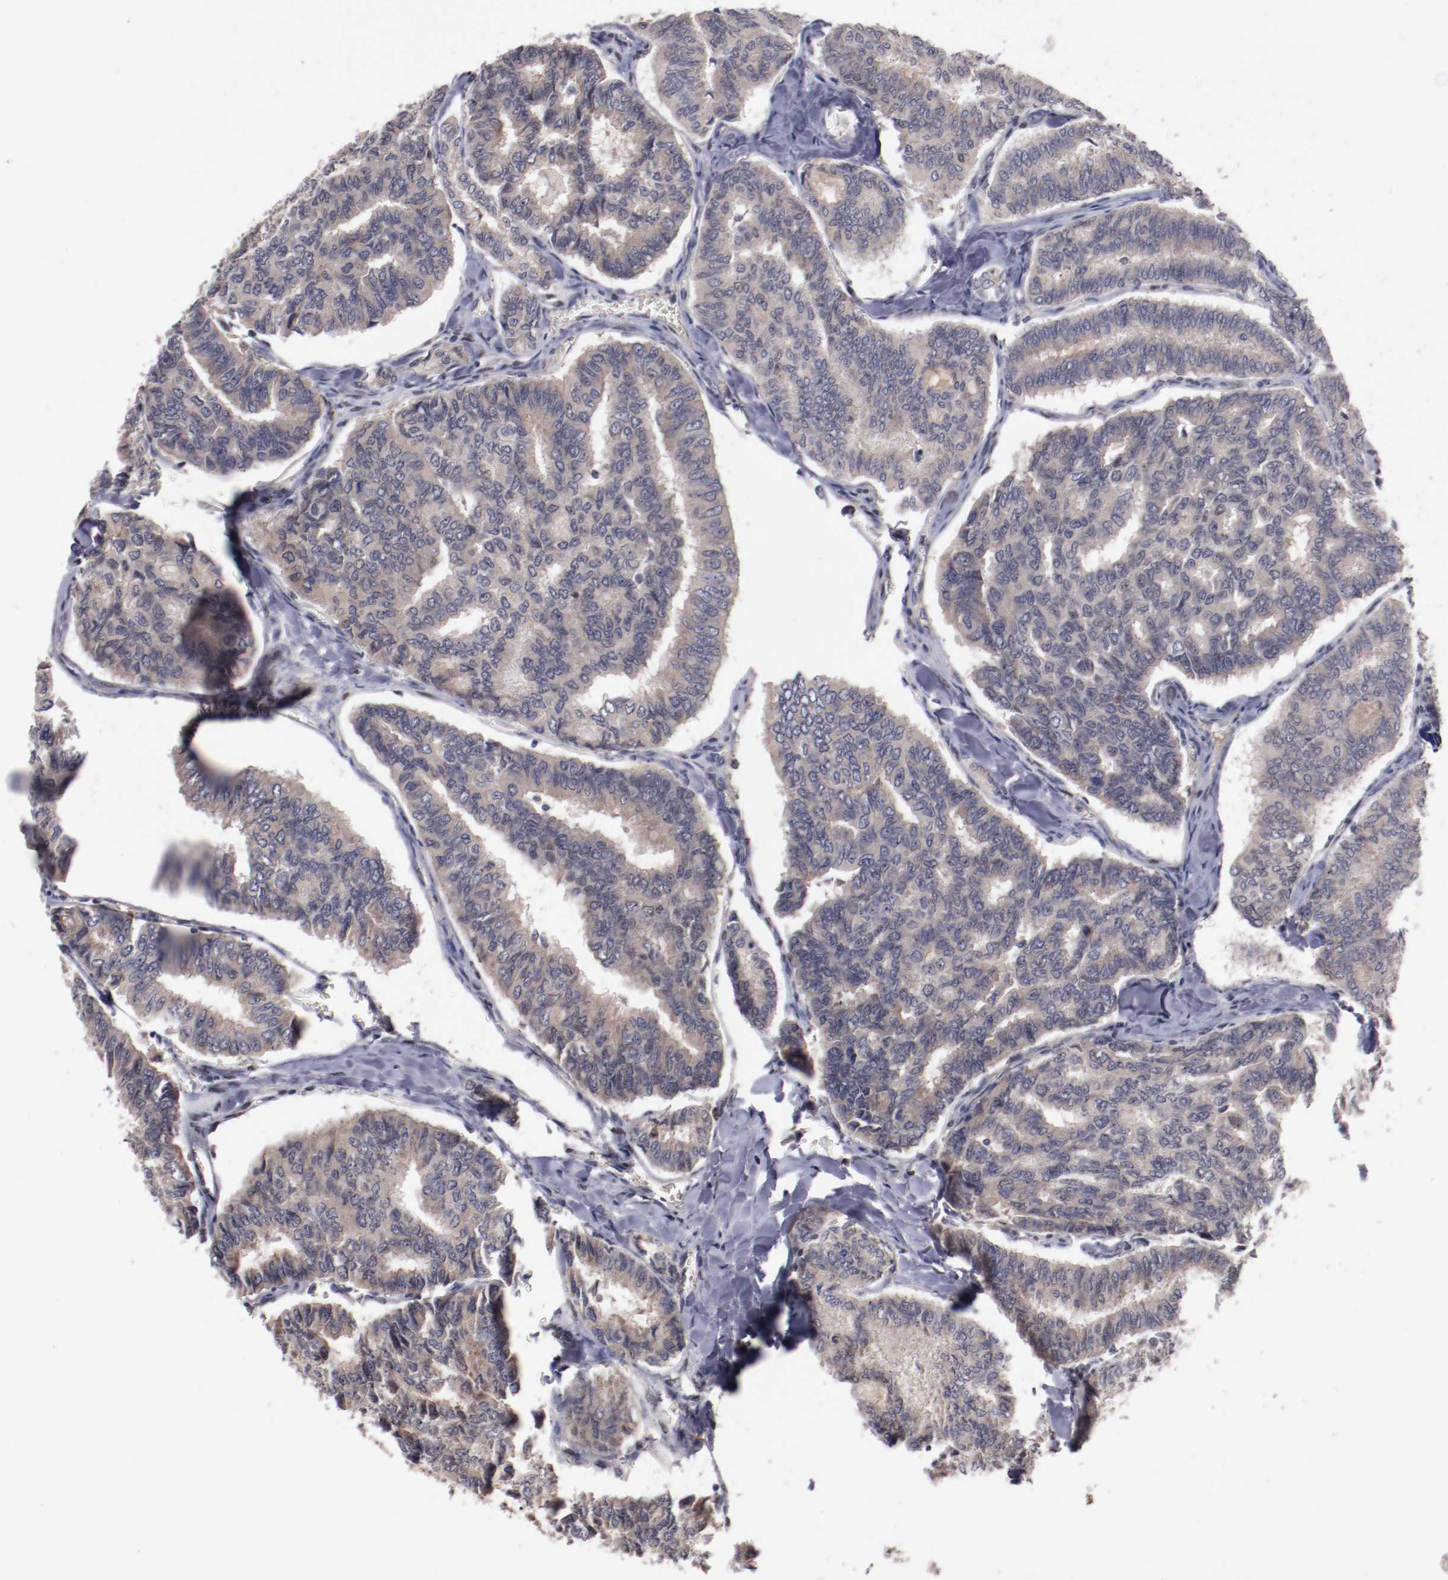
{"staining": {"intensity": "weak", "quantity": ">75%", "location": "cytoplasmic/membranous"}, "tissue": "thyroid cancer", "cell_type": "Tumor cells", "image_type": "cancer", "snomed": [{"axis": "morphology", "description": "Papillary adenocarcinoma, NOS"}, {"axis": "topography", "description": "Thyroid gland"}], "caption": "The histopathology image demonstrates a brown stain indicating the presence of a protein in the cytoplasmic/membranous of tumor cells in papillary adenocarcinoma (thyroid).", "gene": "FAM81A", "patient": {"sex": "female", "age": 35}}